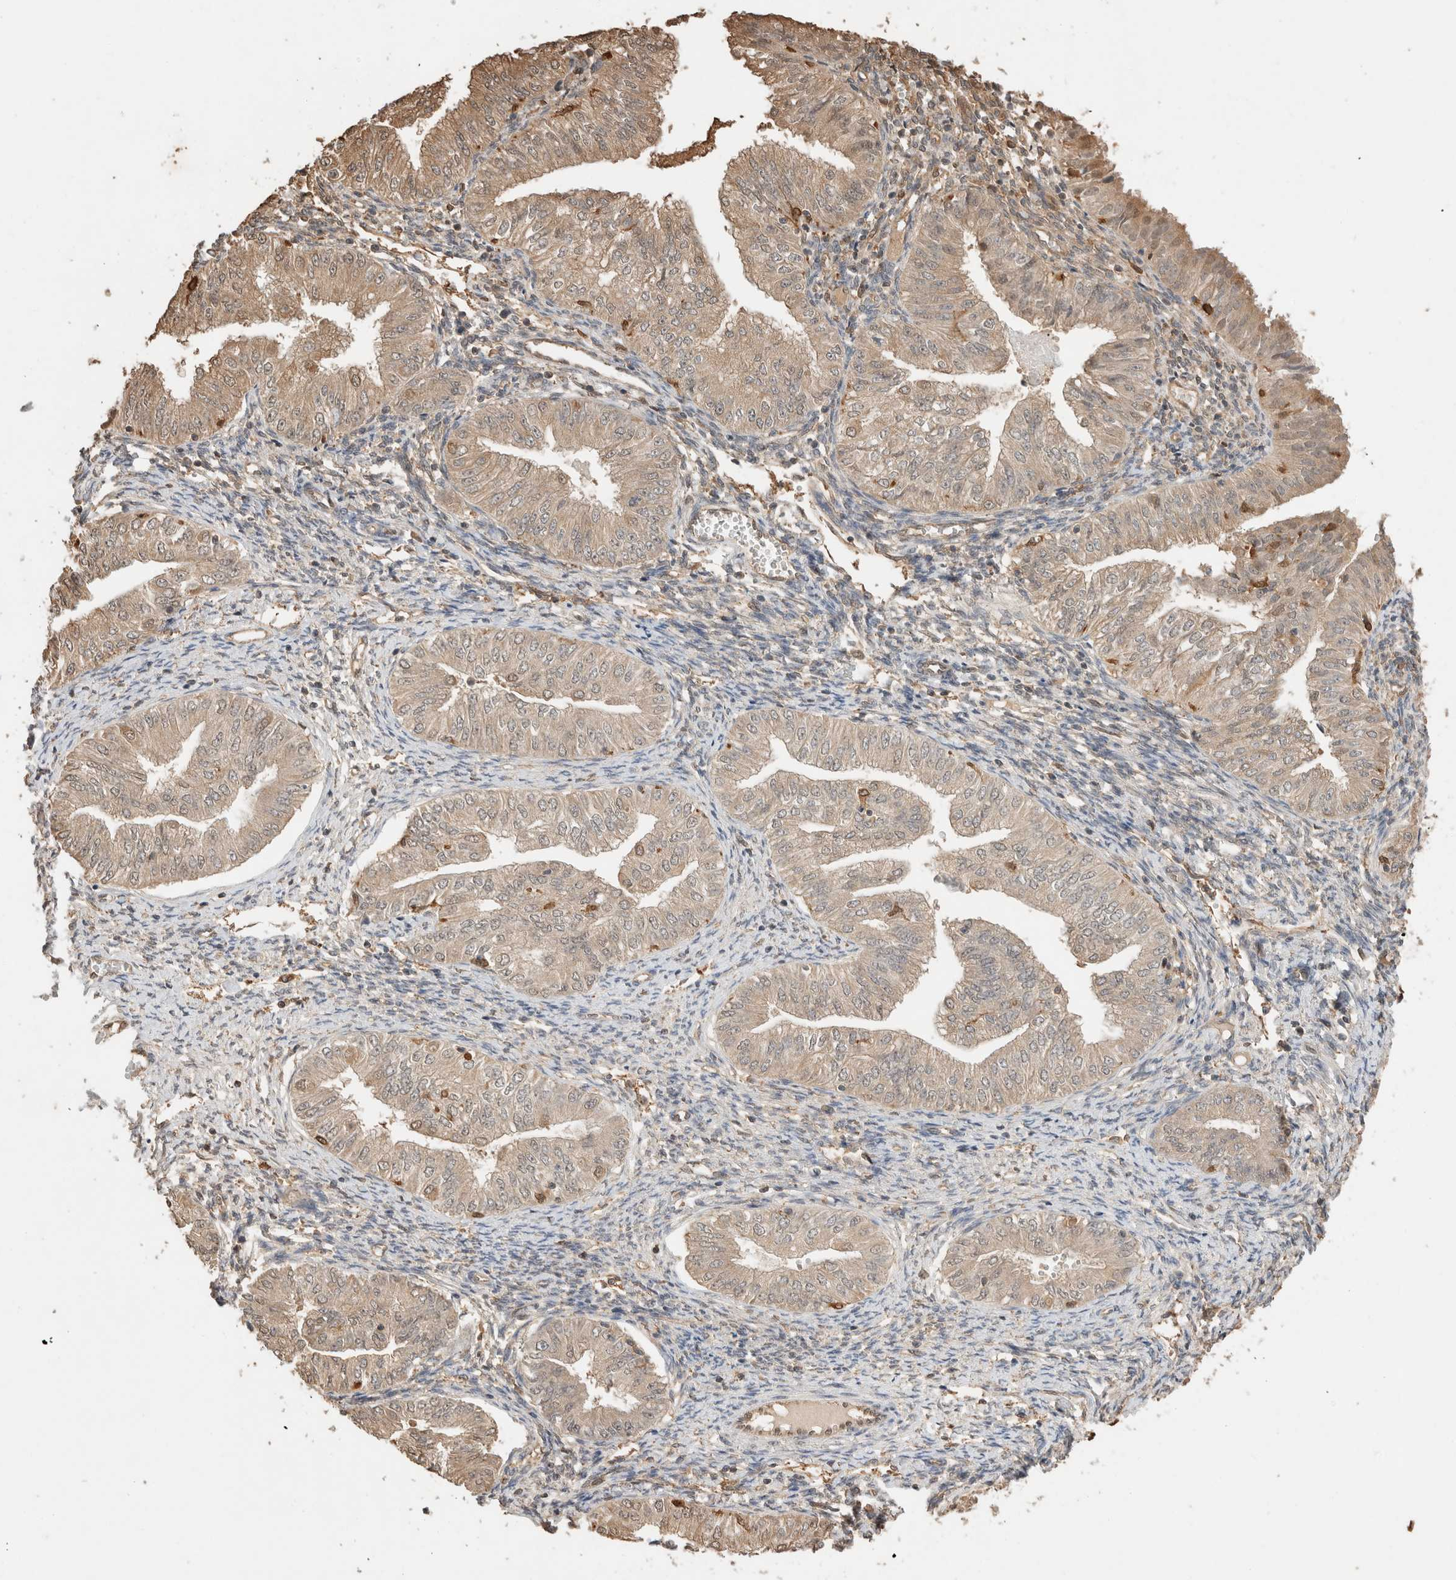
{"staining": {"intensity": "weak", "quantity": "25%-75%", "location": "cytoplasmic/membranous"}, "tissue": "endometrial cancer", "cell_type": "Tumor cells", "image_type": "cancer", "snomed": [{"axis": "morphology", "description": "Normal tissue, NOS"}, {"axis": "morphology", "description": "Adenocarcinoma, NOS"}, {"axis": "topography", "description": "Endometrium"}], "caption": "This is an image of immunohistochemistry staining of endometrial cancer (adenocarcinoma), which shows weak staining in the cytoplasmic/membranous of tumor cells.", "gene": "YWHAH", "patient": {"sex": "female", "age": 53}}